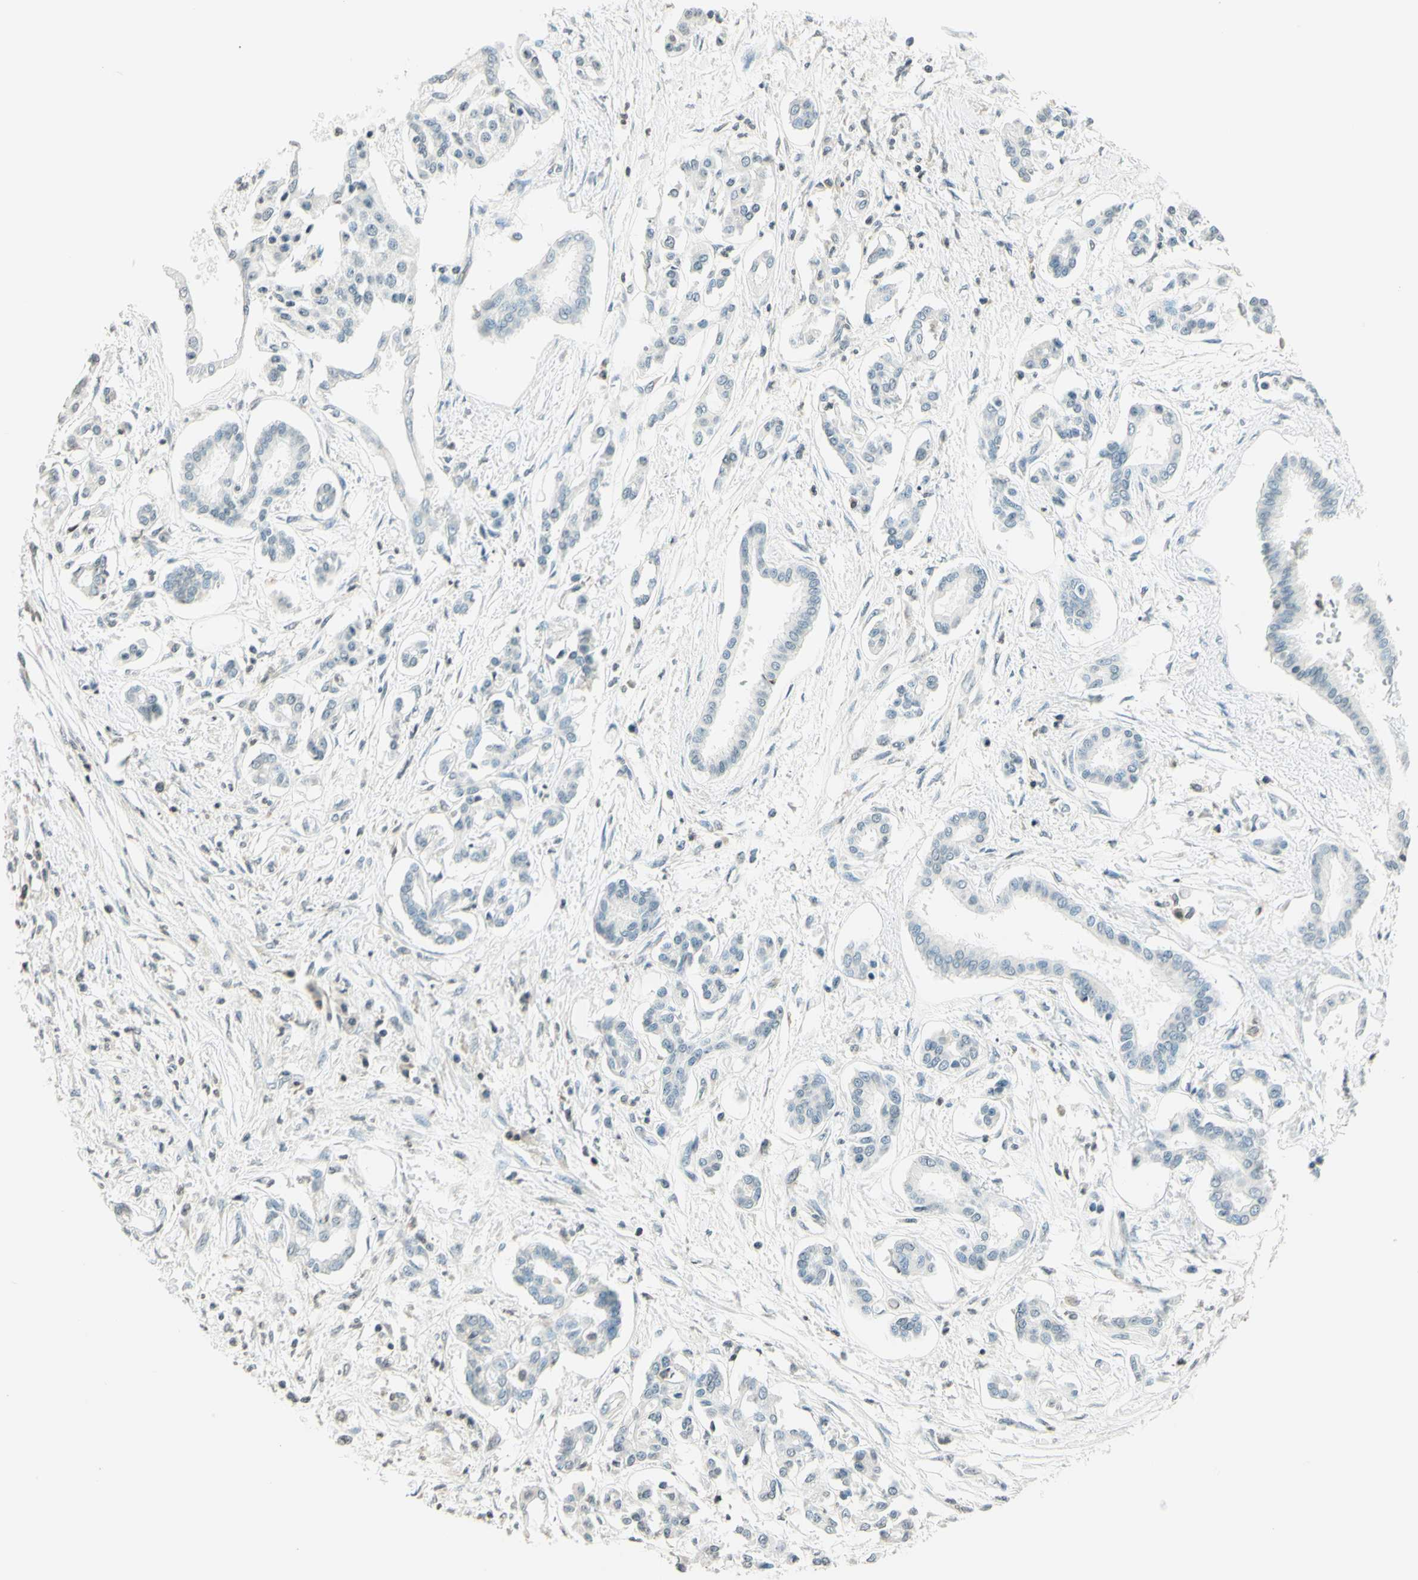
{"staining": {"intensity": "negative", "quantity": "none", "location": "none"}, "tissue": "pancreatic cancer", "cell_type": "Tumor cells", "image_type": "cancer", "snomed": [{"axis": "morphology", "description": "Adenocarcinoma, NOS"}, {"axis": "topography", "description": "Pancreas"}], "caption": "IHC histopathology image of human pancreatic cancer (adenocarcinoma) stained for a protein (brown), which reveals no expression in tumor cells.", "gene": "WIPF1", "patient": {"sex": "male", "age": 56}}